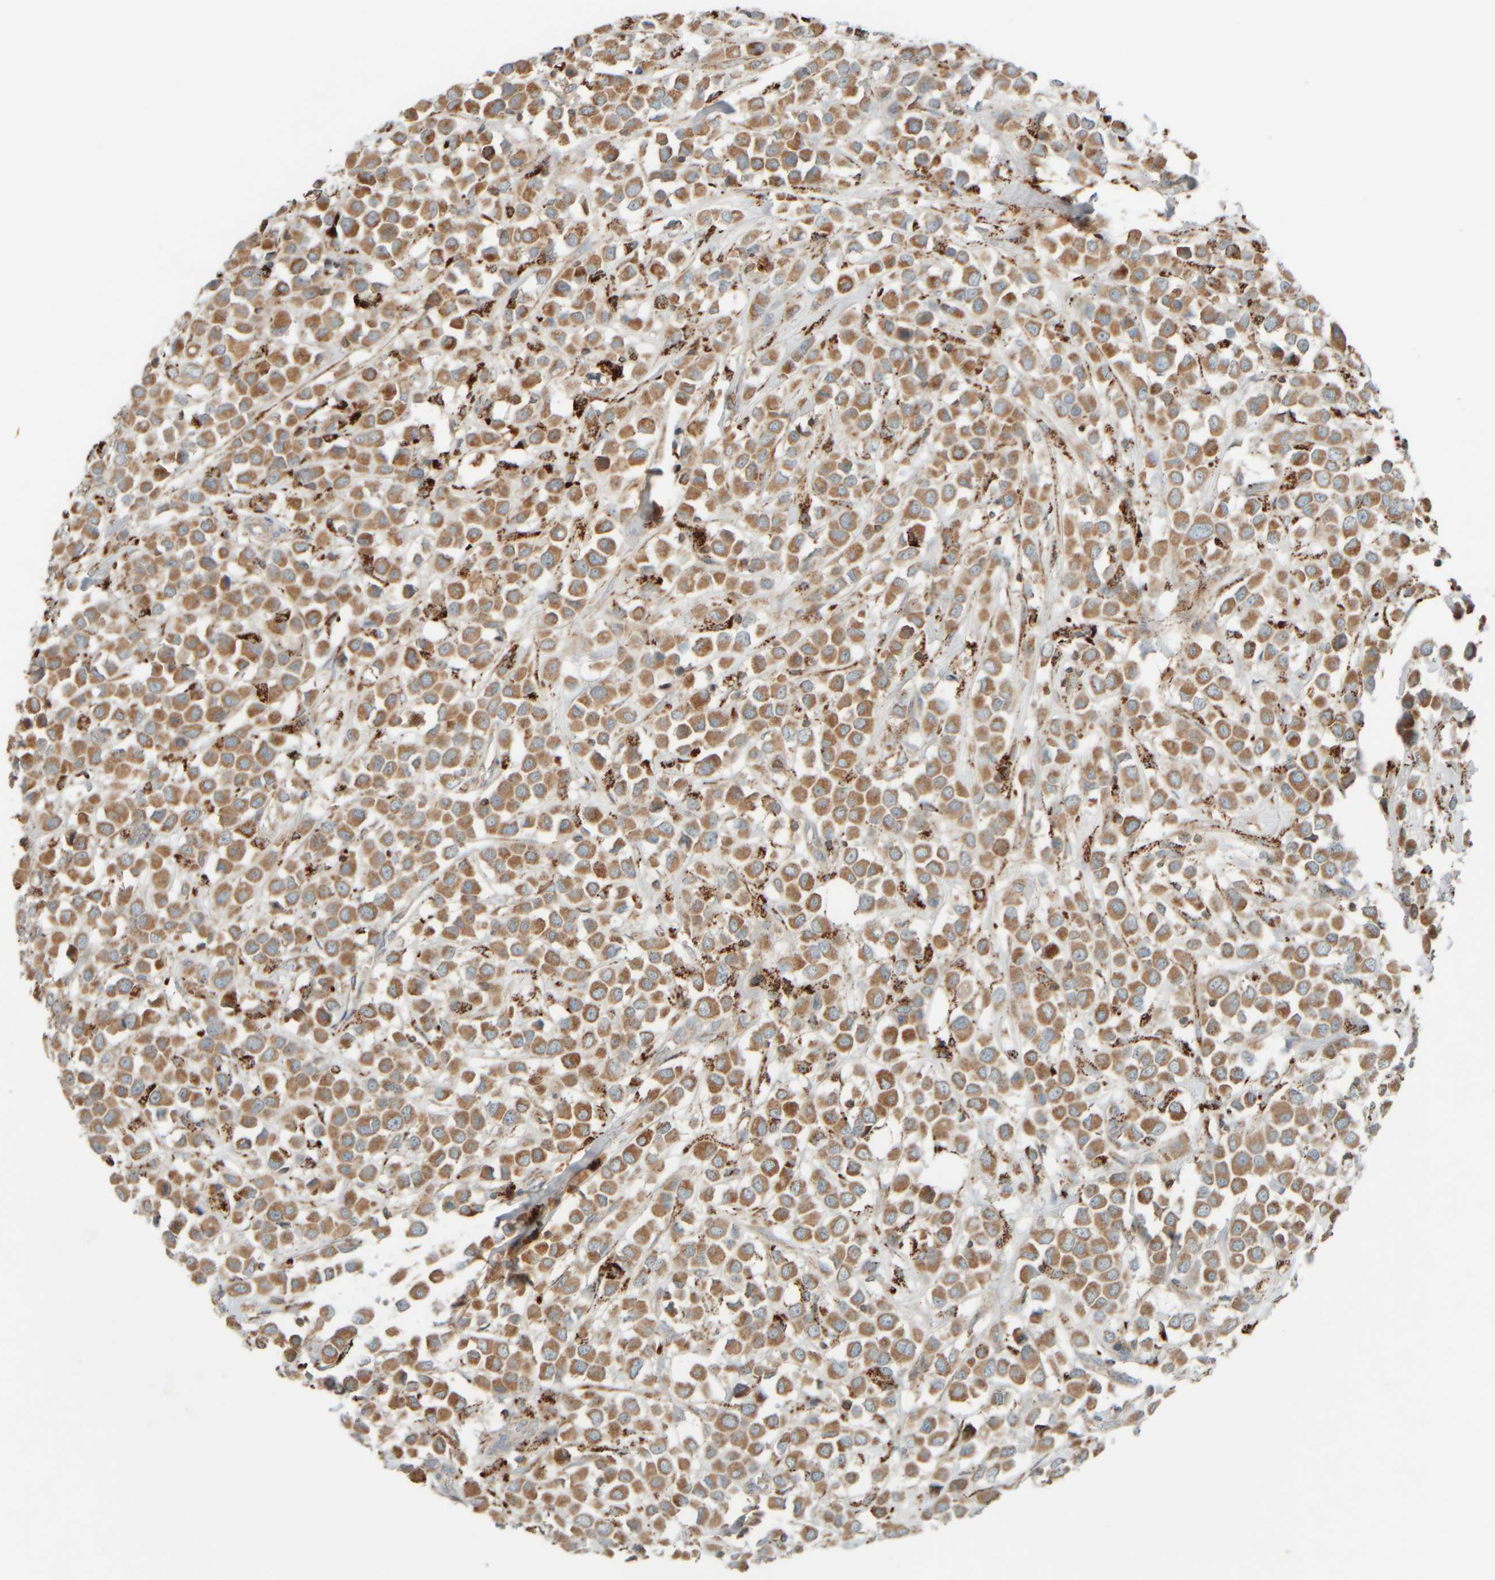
{"staining": {"intensity": "moderate", "quantity": ">75%", "location": "cytoplasmic/membranous"}, "tissue": "breast cancer", "cell_type": "Tumor cells", "image_type": "cancer", "snomed": [{"axis": "morphology", "description": "Duct carcinoma"}, {"axis": "topography", "description": "Breast"}], "caption": "Human breast invasive ductal carcinoma stained for a protein (brown) reveals moderate cytoplasmic/membranous positive staining in approximately >75% of tumor cells.", "gene": "SPAG5", "patient": {"sex": "female", "age": 61}}